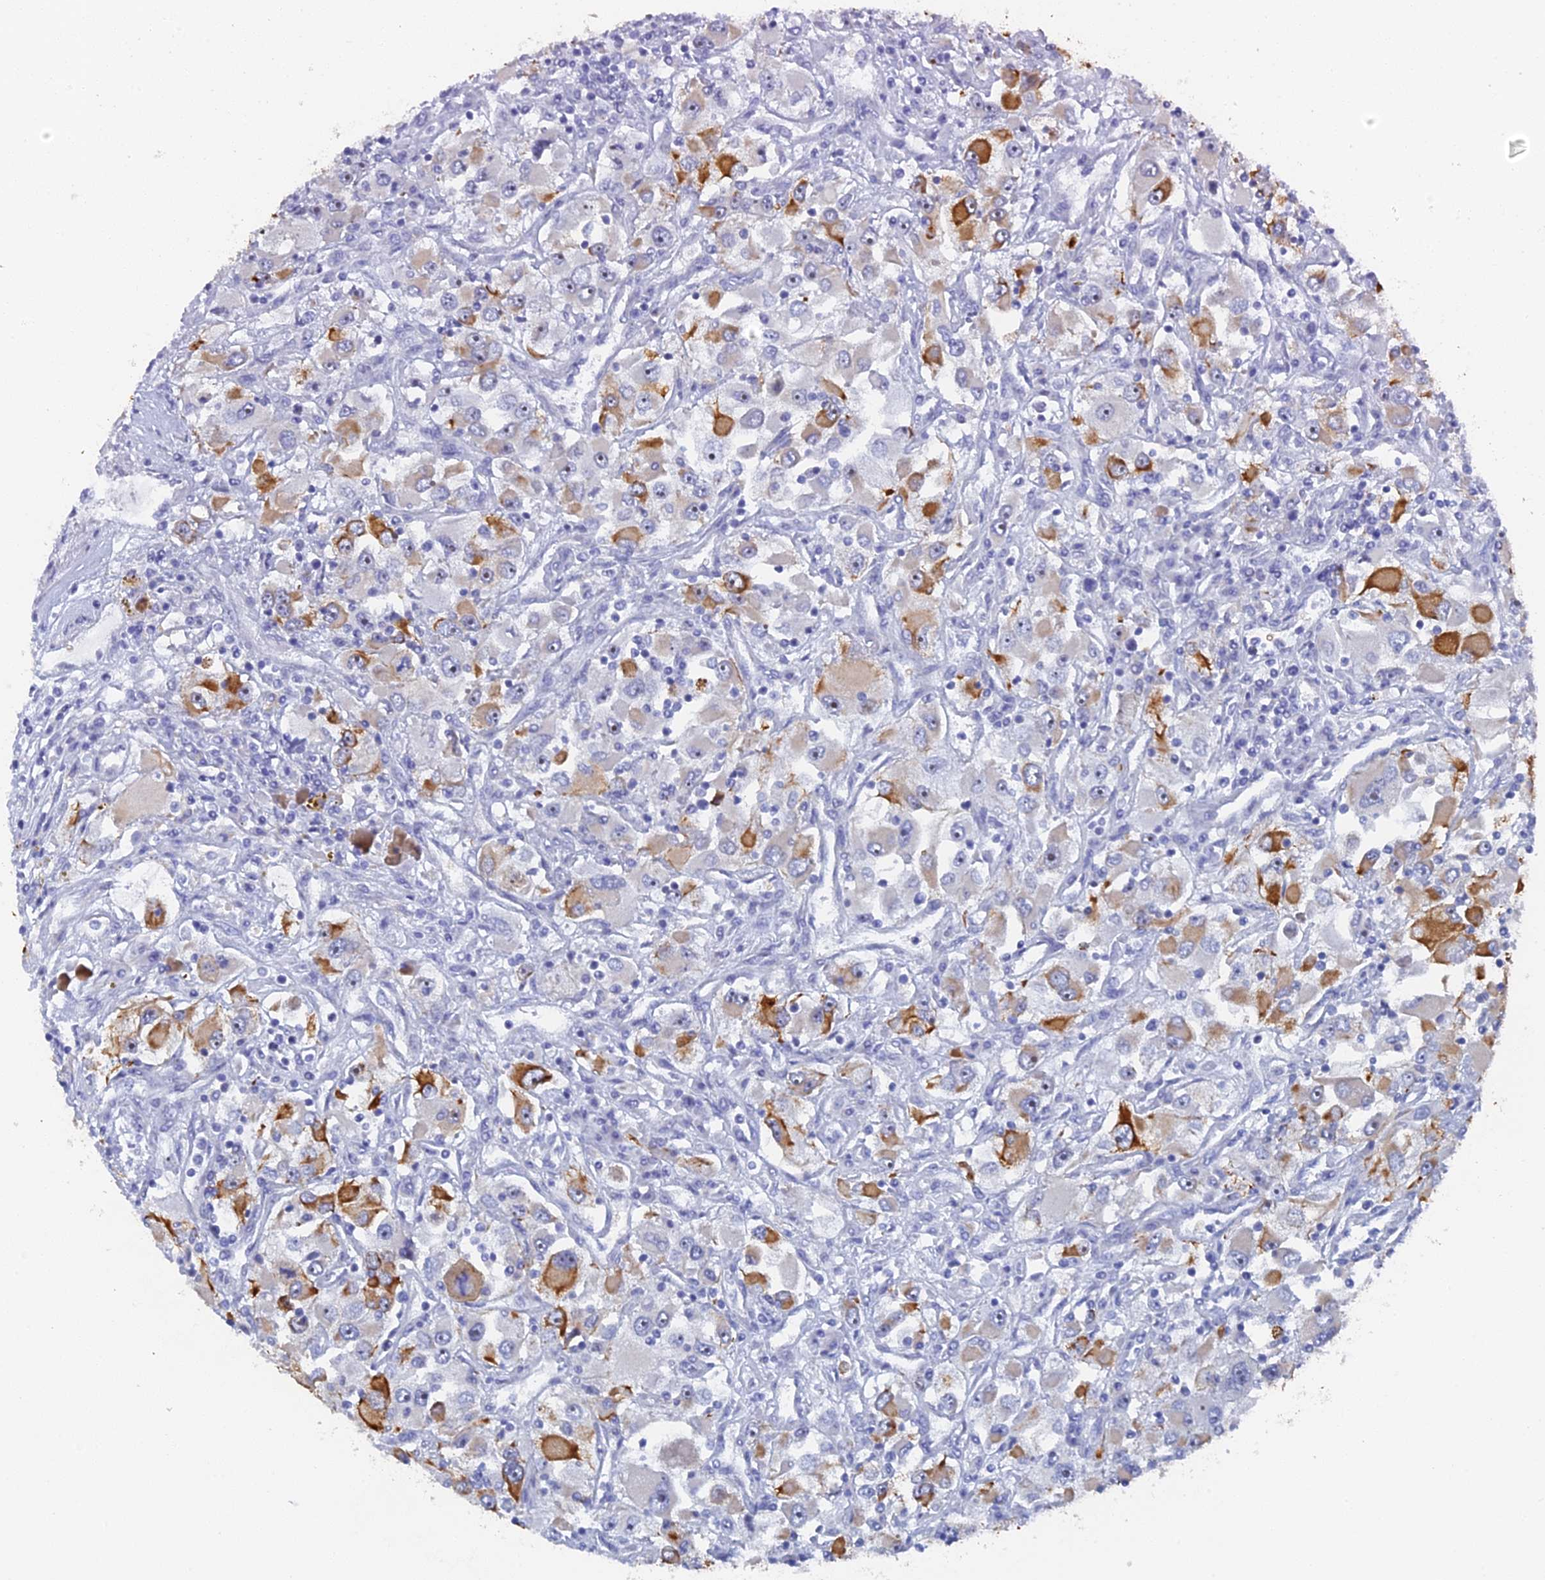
{"staining": {"intensity": "strong", "quantity": "<25%", "location": "cytoplasmic/membranous"}, "tissue": "renal cancer", "cell_type": "Tumor cells", "image_type": "cancer", "snomed": [{"axis": "morphology", "description": "Adenocarcinoma, NOS"}, {"axis": "topography", "description": "Kidney"}], "caption": "The image exhibits staining of renal adenocarcinoma, revealing strong cytoplasmic/membranous protein expression (brown color) within tumor cells.", "gene": "SRFBP1", "patient": {"sex": "female", "age": 52}}